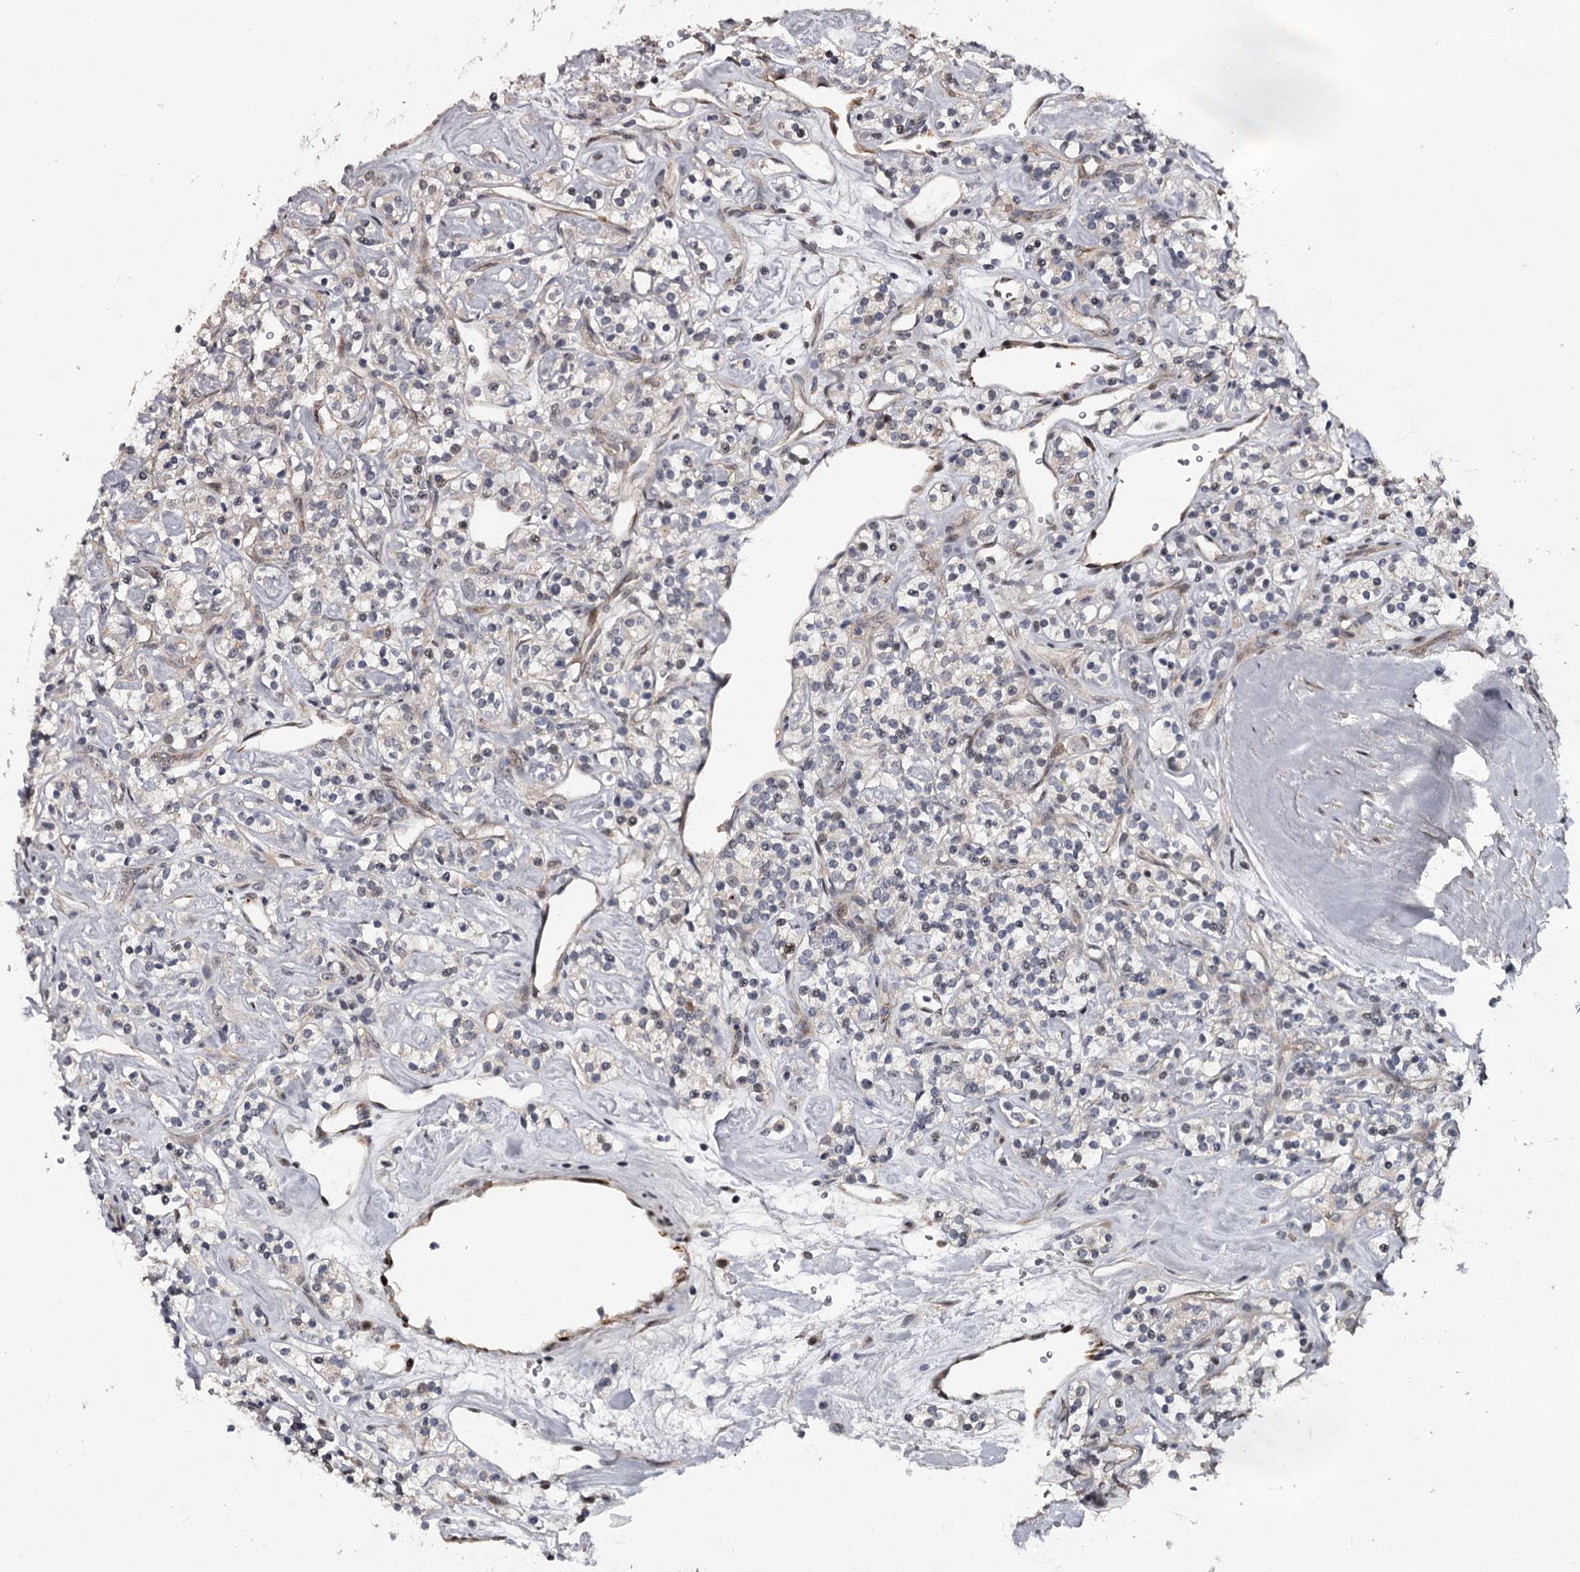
{"staining": {"intensity": "negative", "quantity": "none", "location": "none"}, "tissue": "renal cancer", "cell_type": "Tumor cells", "image_type": "cancer", "snomed": [{"axis": "morphology", "description": "Adenocarcinoma, NOS"}, {"axis": "topography", "description": "Kidney"}], "caption": "Tumor cells show no significant staining in renal adenocarcinoma.", "gene": "RNF44", "patient": {"sex": "male", "age": 77}}